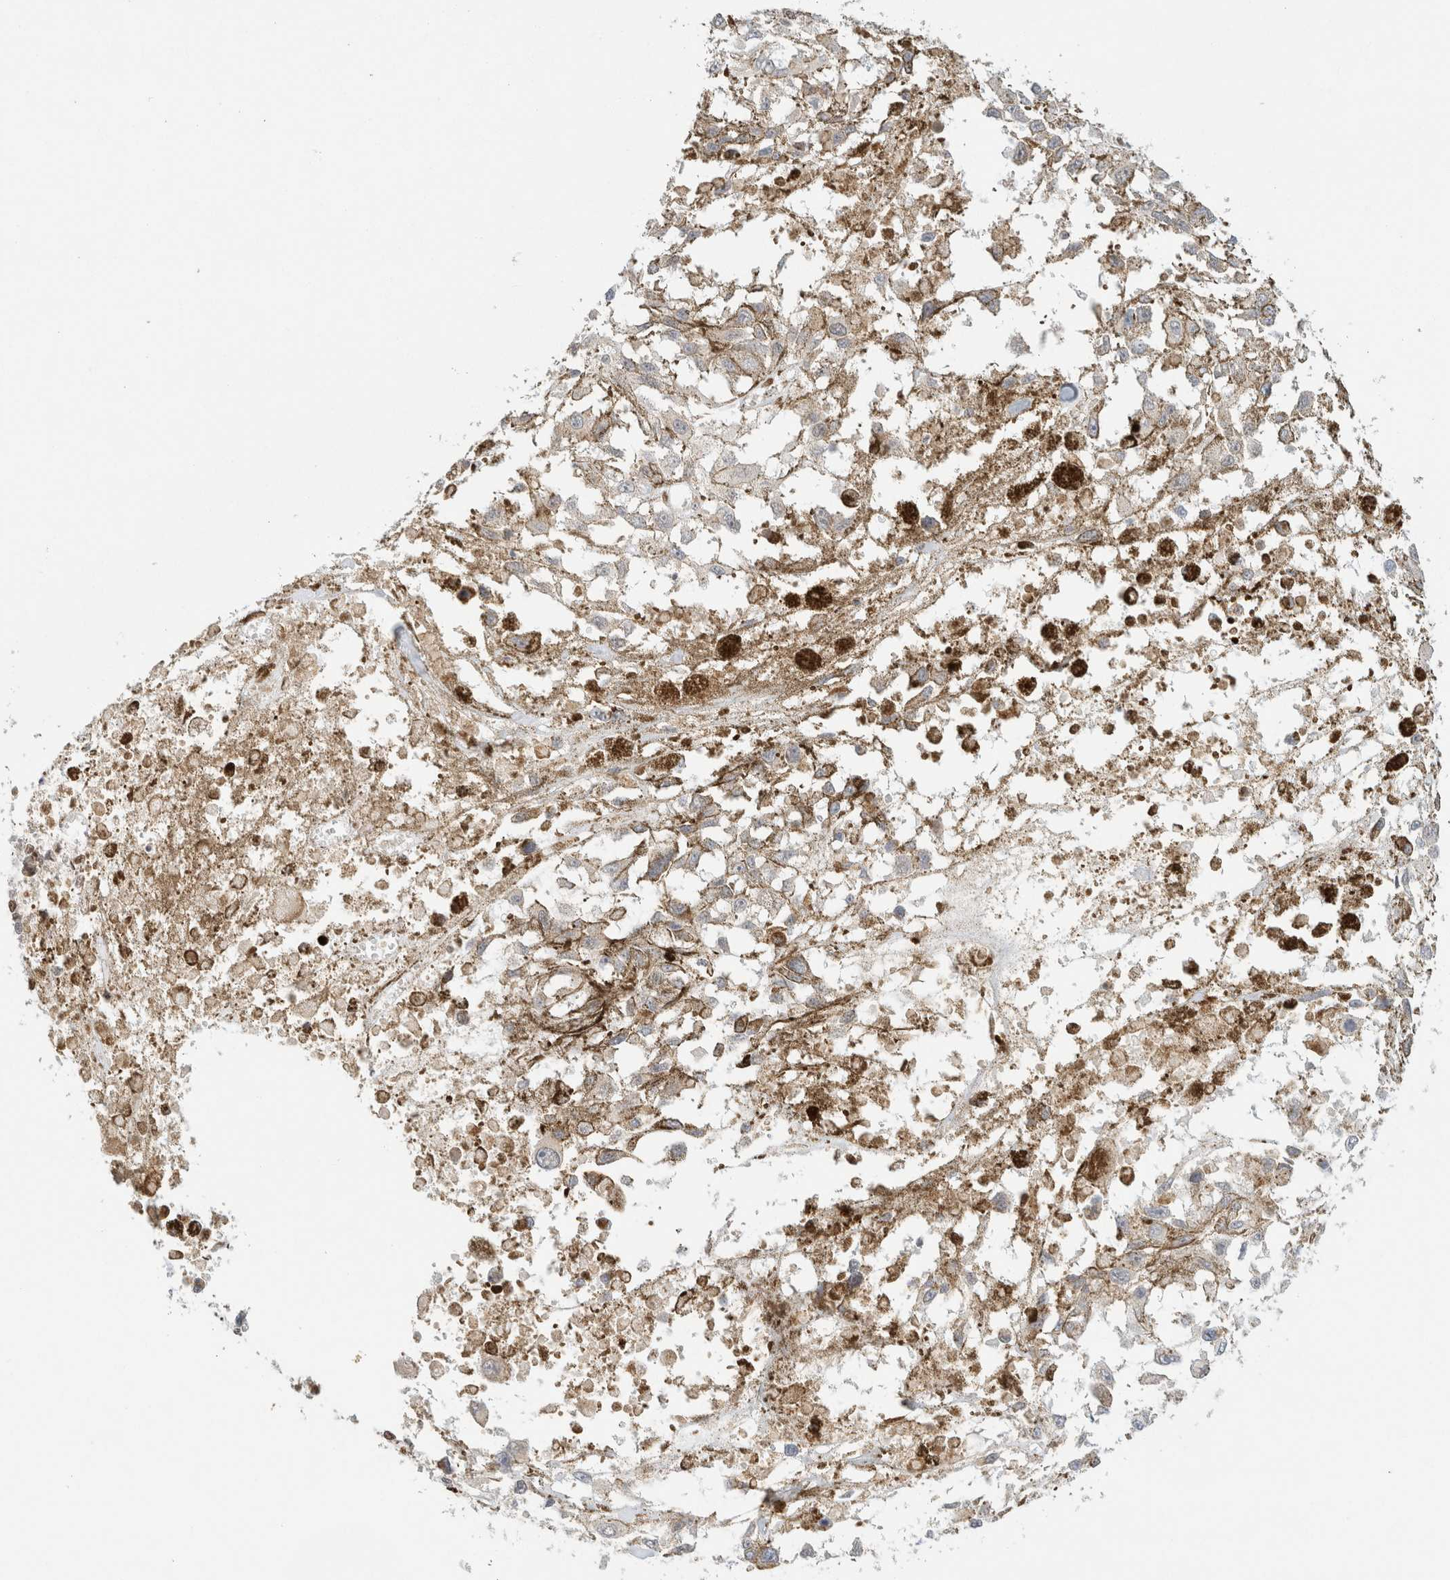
{"staining": {"intensity": "negative", "quantity": "none", "location": "none"}, "tissue": "melanoma", "cell_type": "Tumor cells", "image_type": "cancer", "snomed": [{"axis": "morphology", "description": "Malignant melanoma, Metastatic site"}, {"axis": "topography", "description": "Lymph node"}], "caption": "This is an IHC photomicrograph of human melanoma. There is no staining in tumor cells.", "gene": "DDB2", "patient": {"sex": "male", "age": 59}}